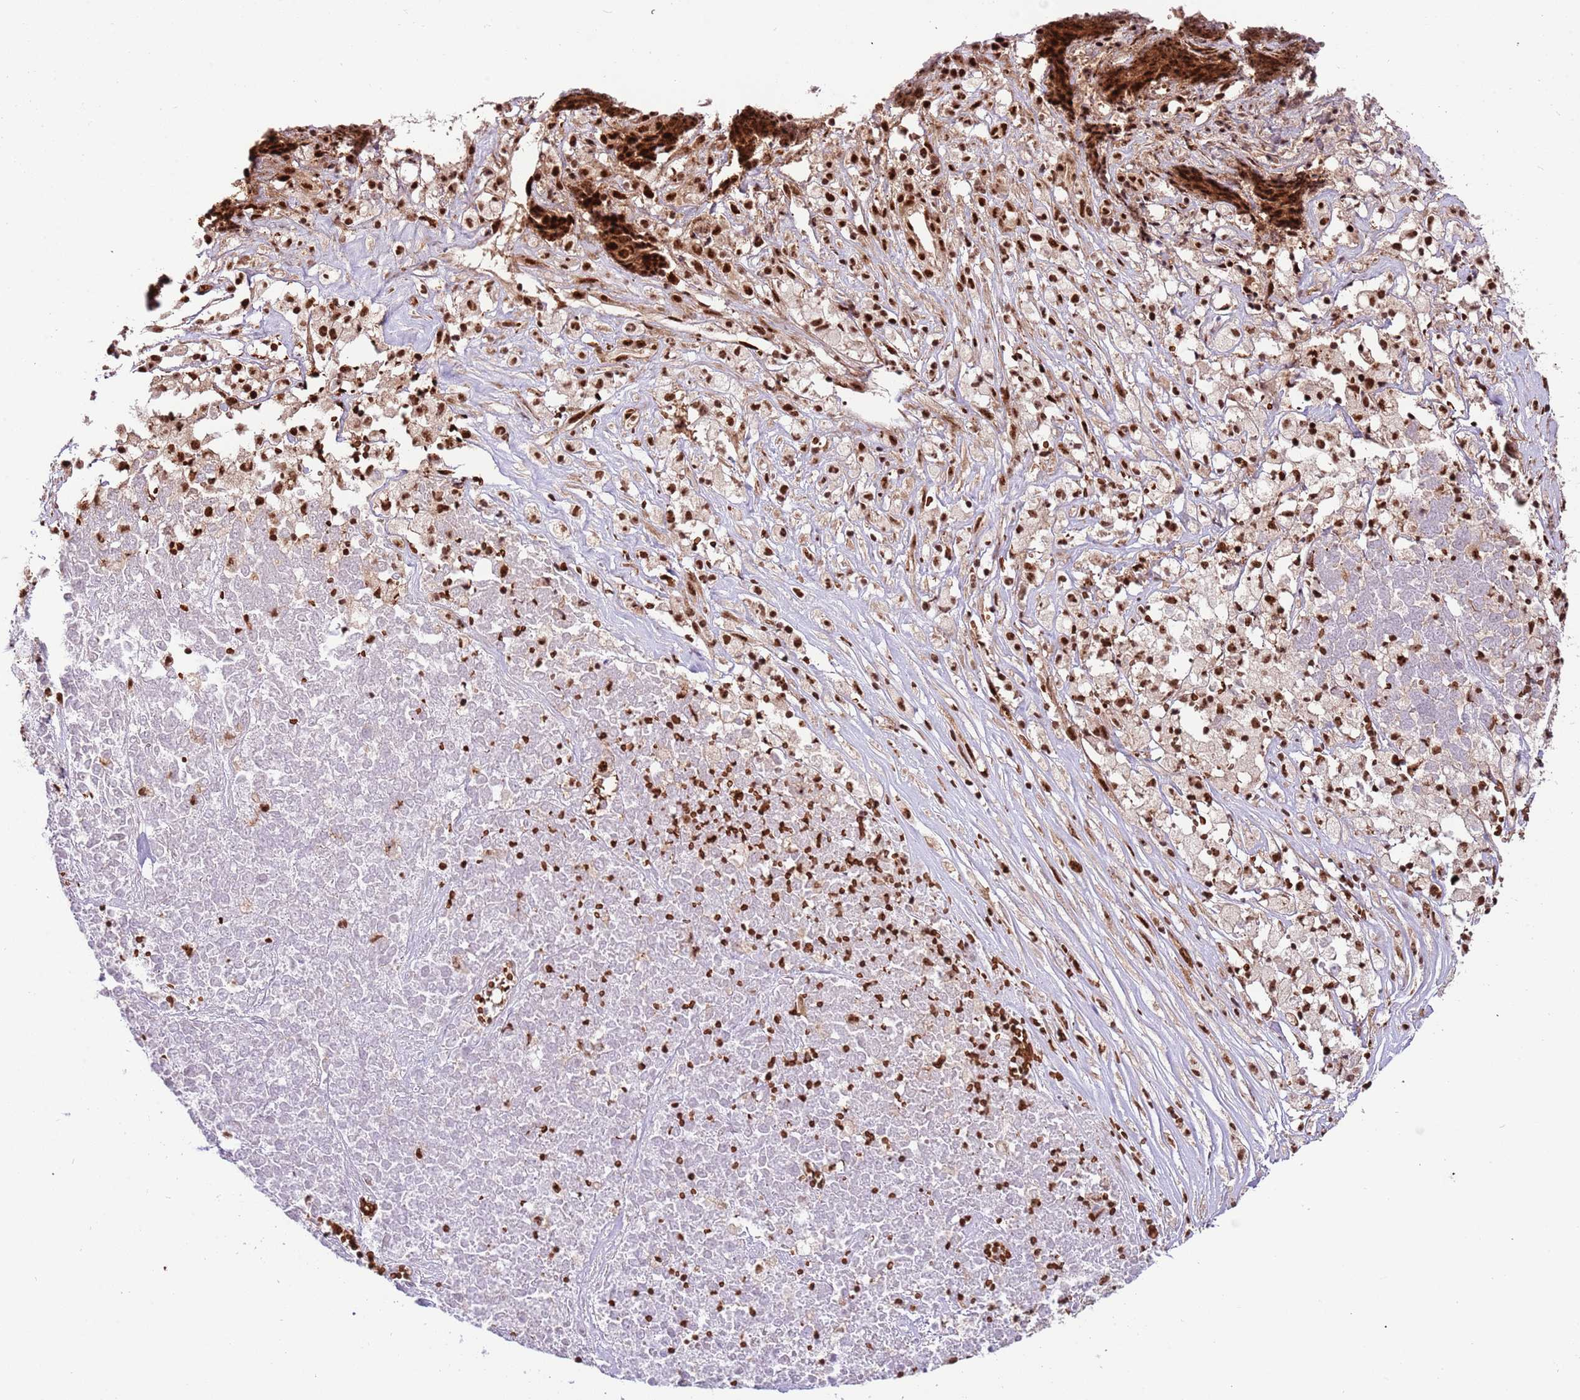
{"staining": {"intensity": "strong", "quantity": ">75%", "location": "cytoplasmic/membranous,nuclear"}, "tissue": "ovarian cancer", "cell_type": "Tumor cells", "image_type": "cancer", "snomed": [{"axis": "morphology", "description": "Carcinoma, endometroid"}, {"axis": "topography", "description": "Ovary"}], "caption": "An immunohistochemistry (IHC) micrograph of tumor tissue is shown. Protein staining in brown labels strong cytoplasmic/membranous and nuclear positivity in endometroid carcinoma (ovarian) within tumor cells.", "gene": "RIF1", "patient": {"sex": "female", "age": 42}}